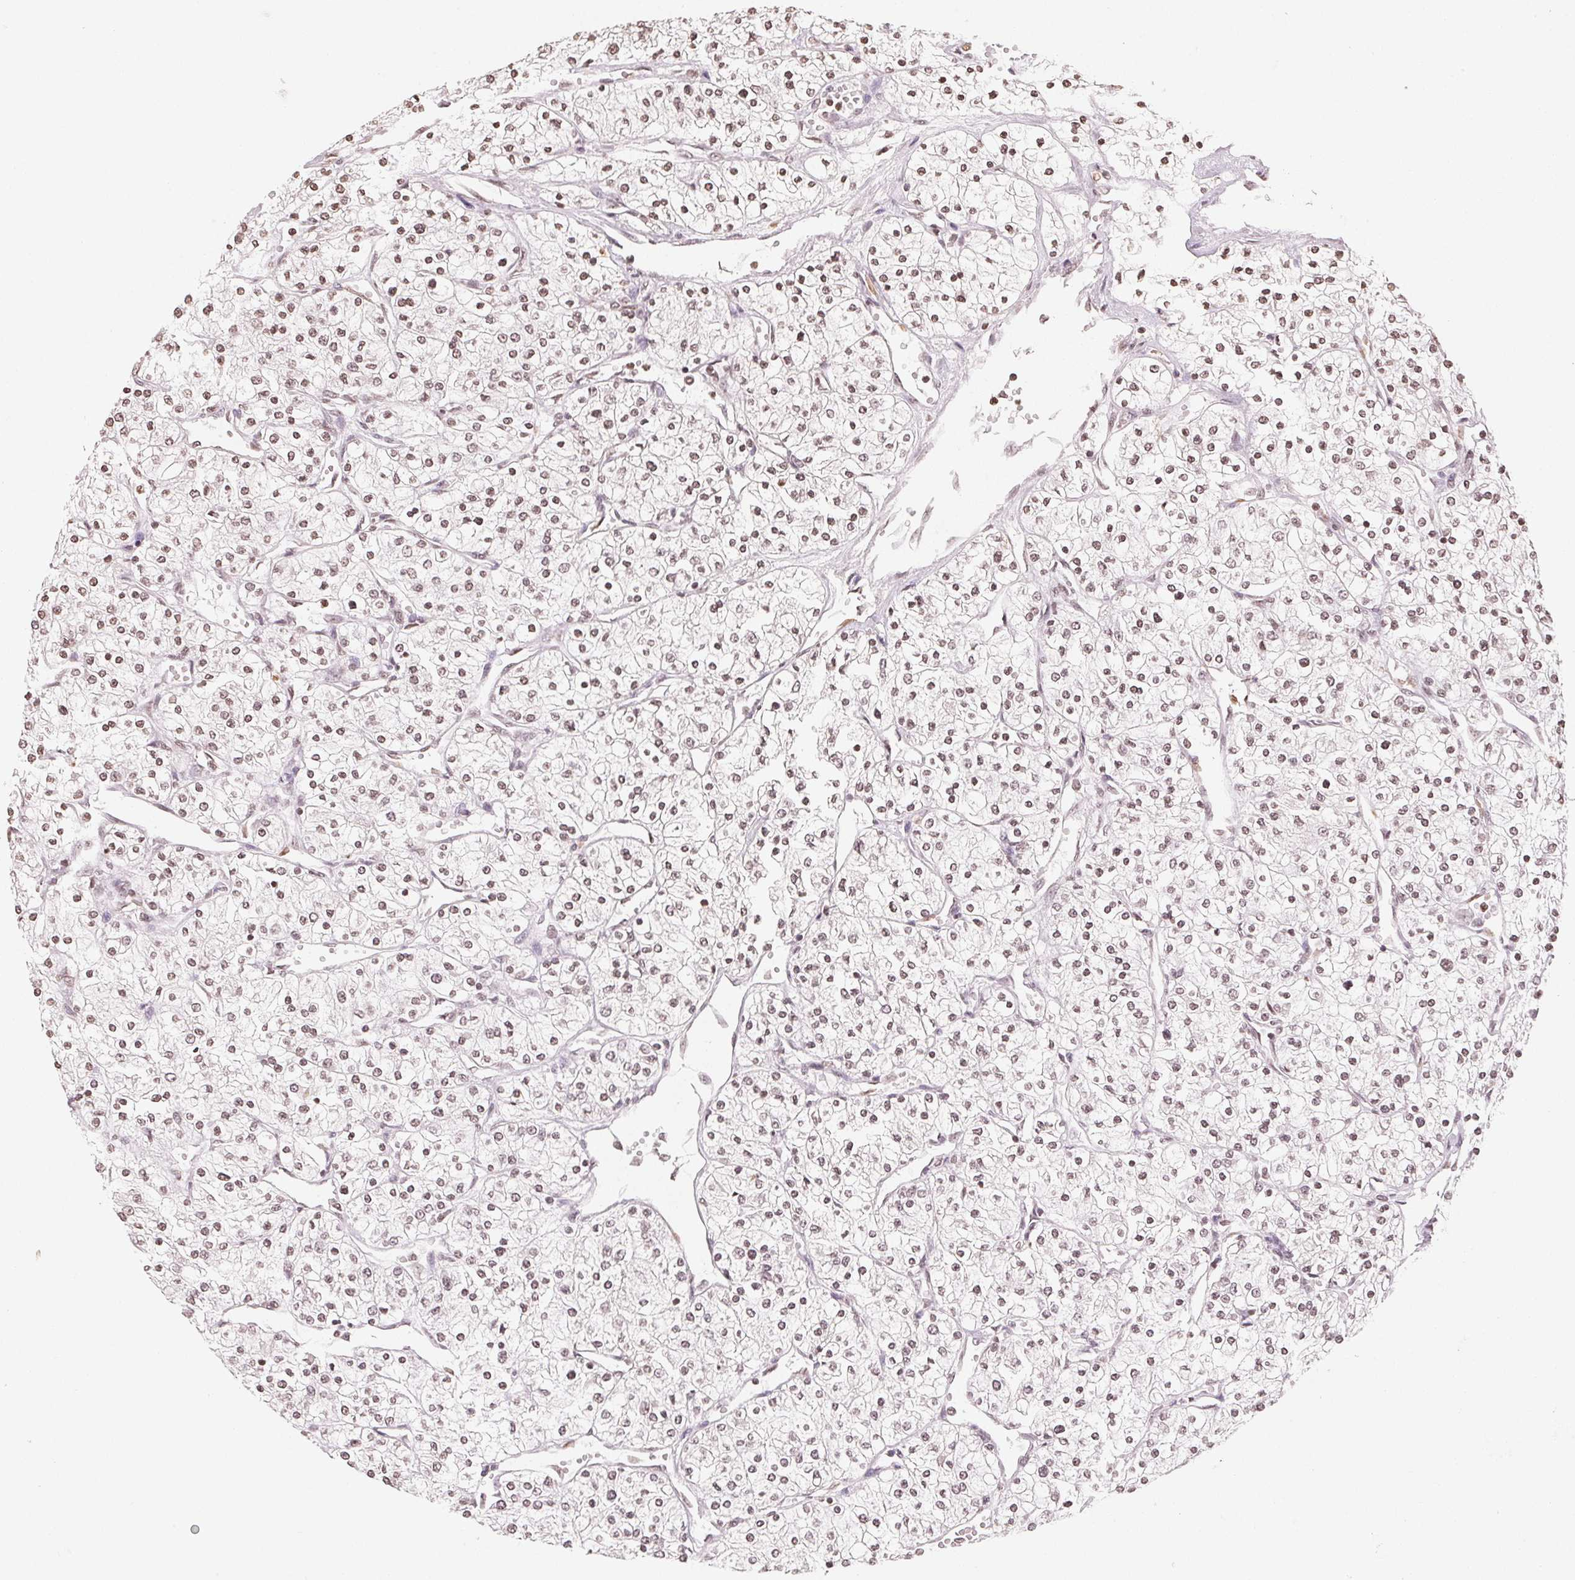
{"staining": {"intensity": "weak", "quantity": ">75%", "location": "nuclear"}, "tissue": "renal cancer", "cell_type": "Tumor cells", "image_type": "cancer", "snomed": [{"axis": "morphology", "description": "Adenocarcinoma, NOS"}, {"axis": "topography", "description": "Kidney"}], "caption": "Protein analysis of renal cancer tissue shows weak nuclear staining in approximately >75% of tumor cells.", "gene": "TBP", "patient": {"sex": "male", "age": 80}}